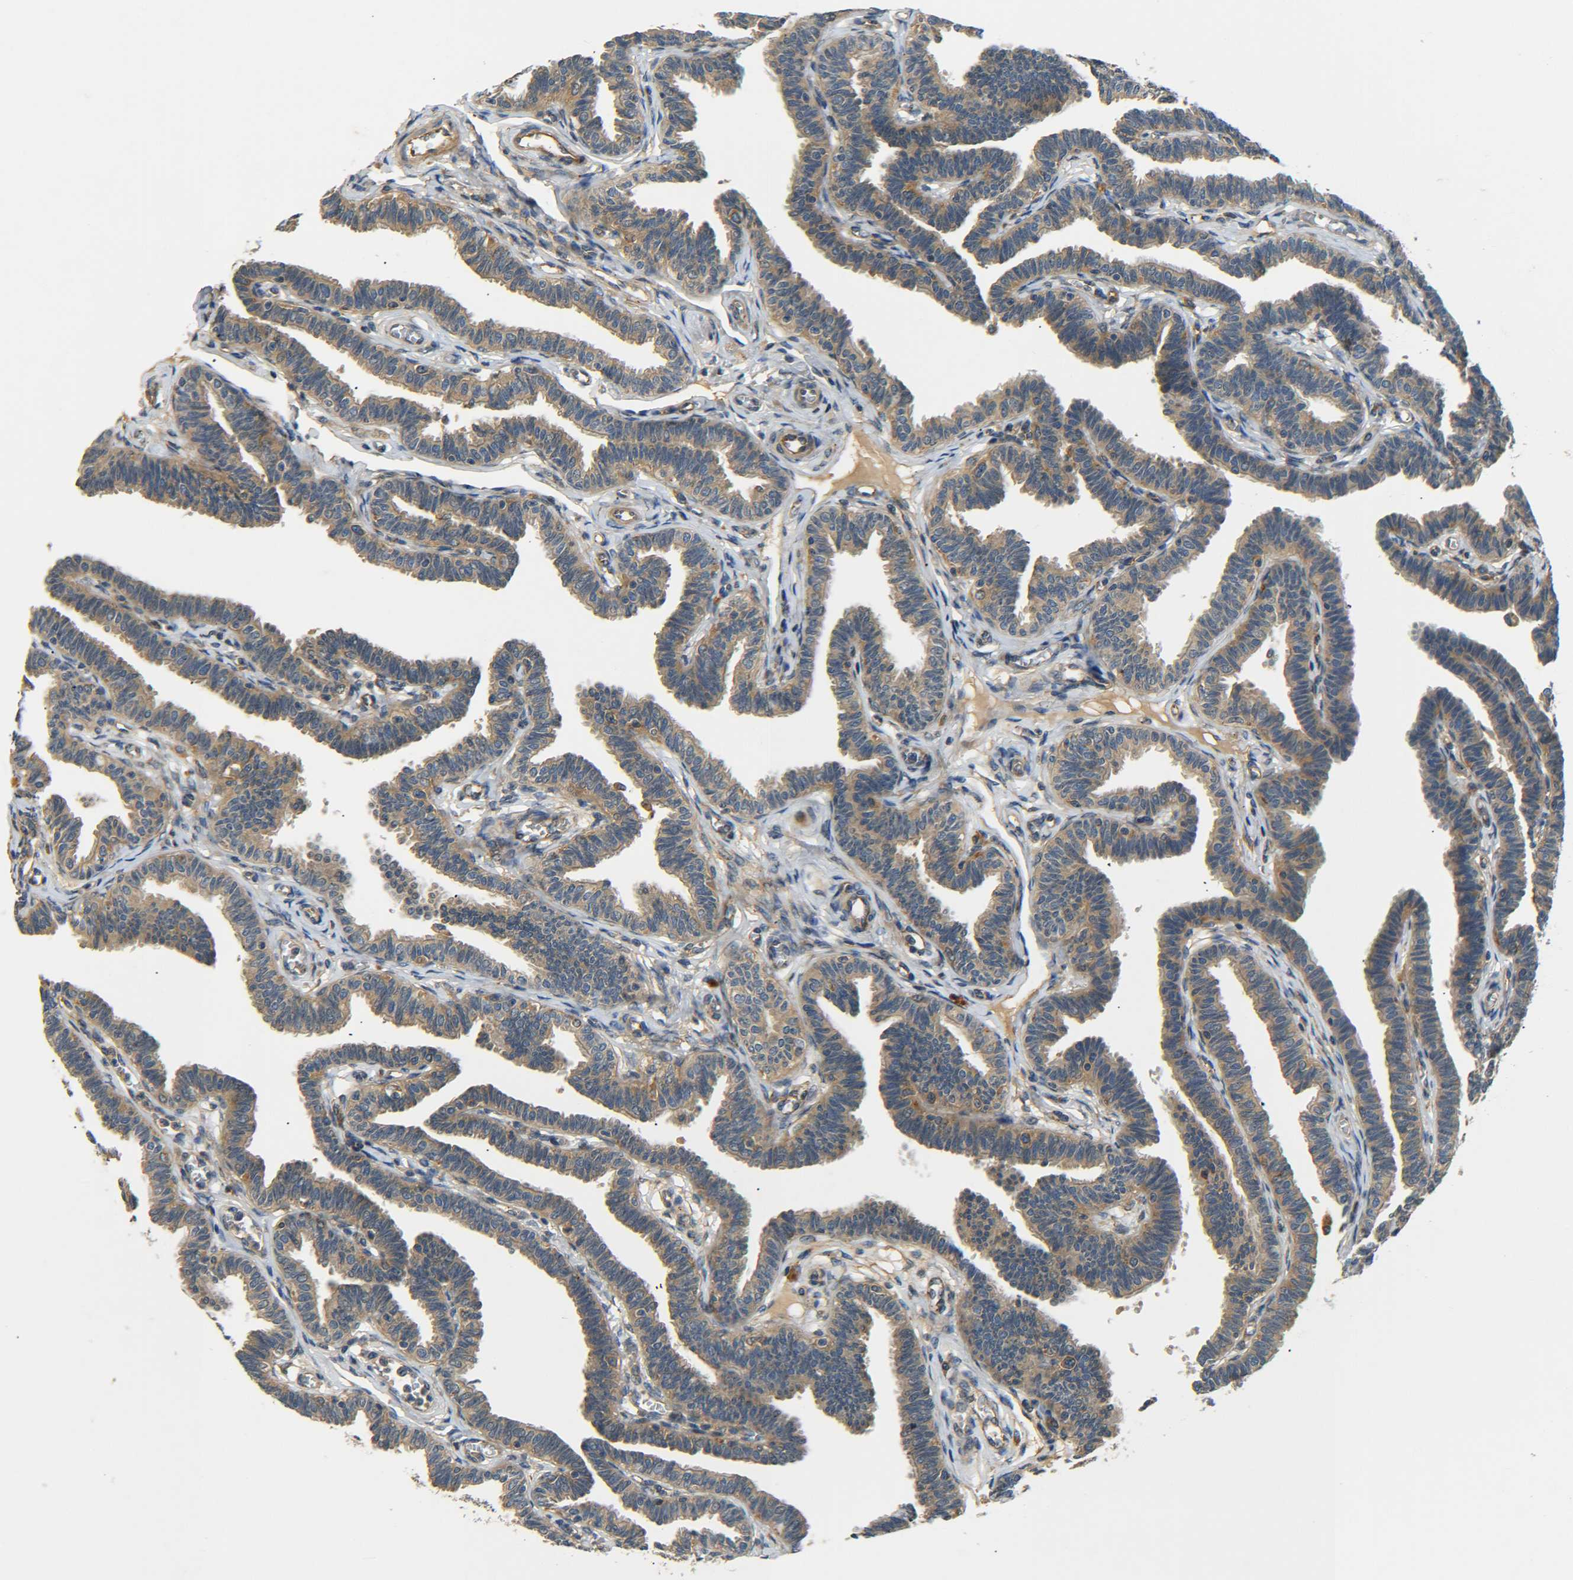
{"staining": {"intensity": "moderate", "quantity": ">75%", "location": "cytoplasmic/membranous"}, "tissue": "fallopian tube", "cell_type": "Glandular cells", "image_type": "normal", "snomed": [{"axis": "morphology", "description": "Normal tissue, NOS"}, {"axis": "topography", "description": "Fallopian tube"}, {"axis": "topography", "description": "Ovary"}], "caption": "Immunohistochemical staining of benign fallopian tube demonstrates moderate cytoplasmic/membranous protein positivity in approximately >75% of glandular cells.", "gene": "LRCH3", "patient": {"sex": "female", "age": 23}}